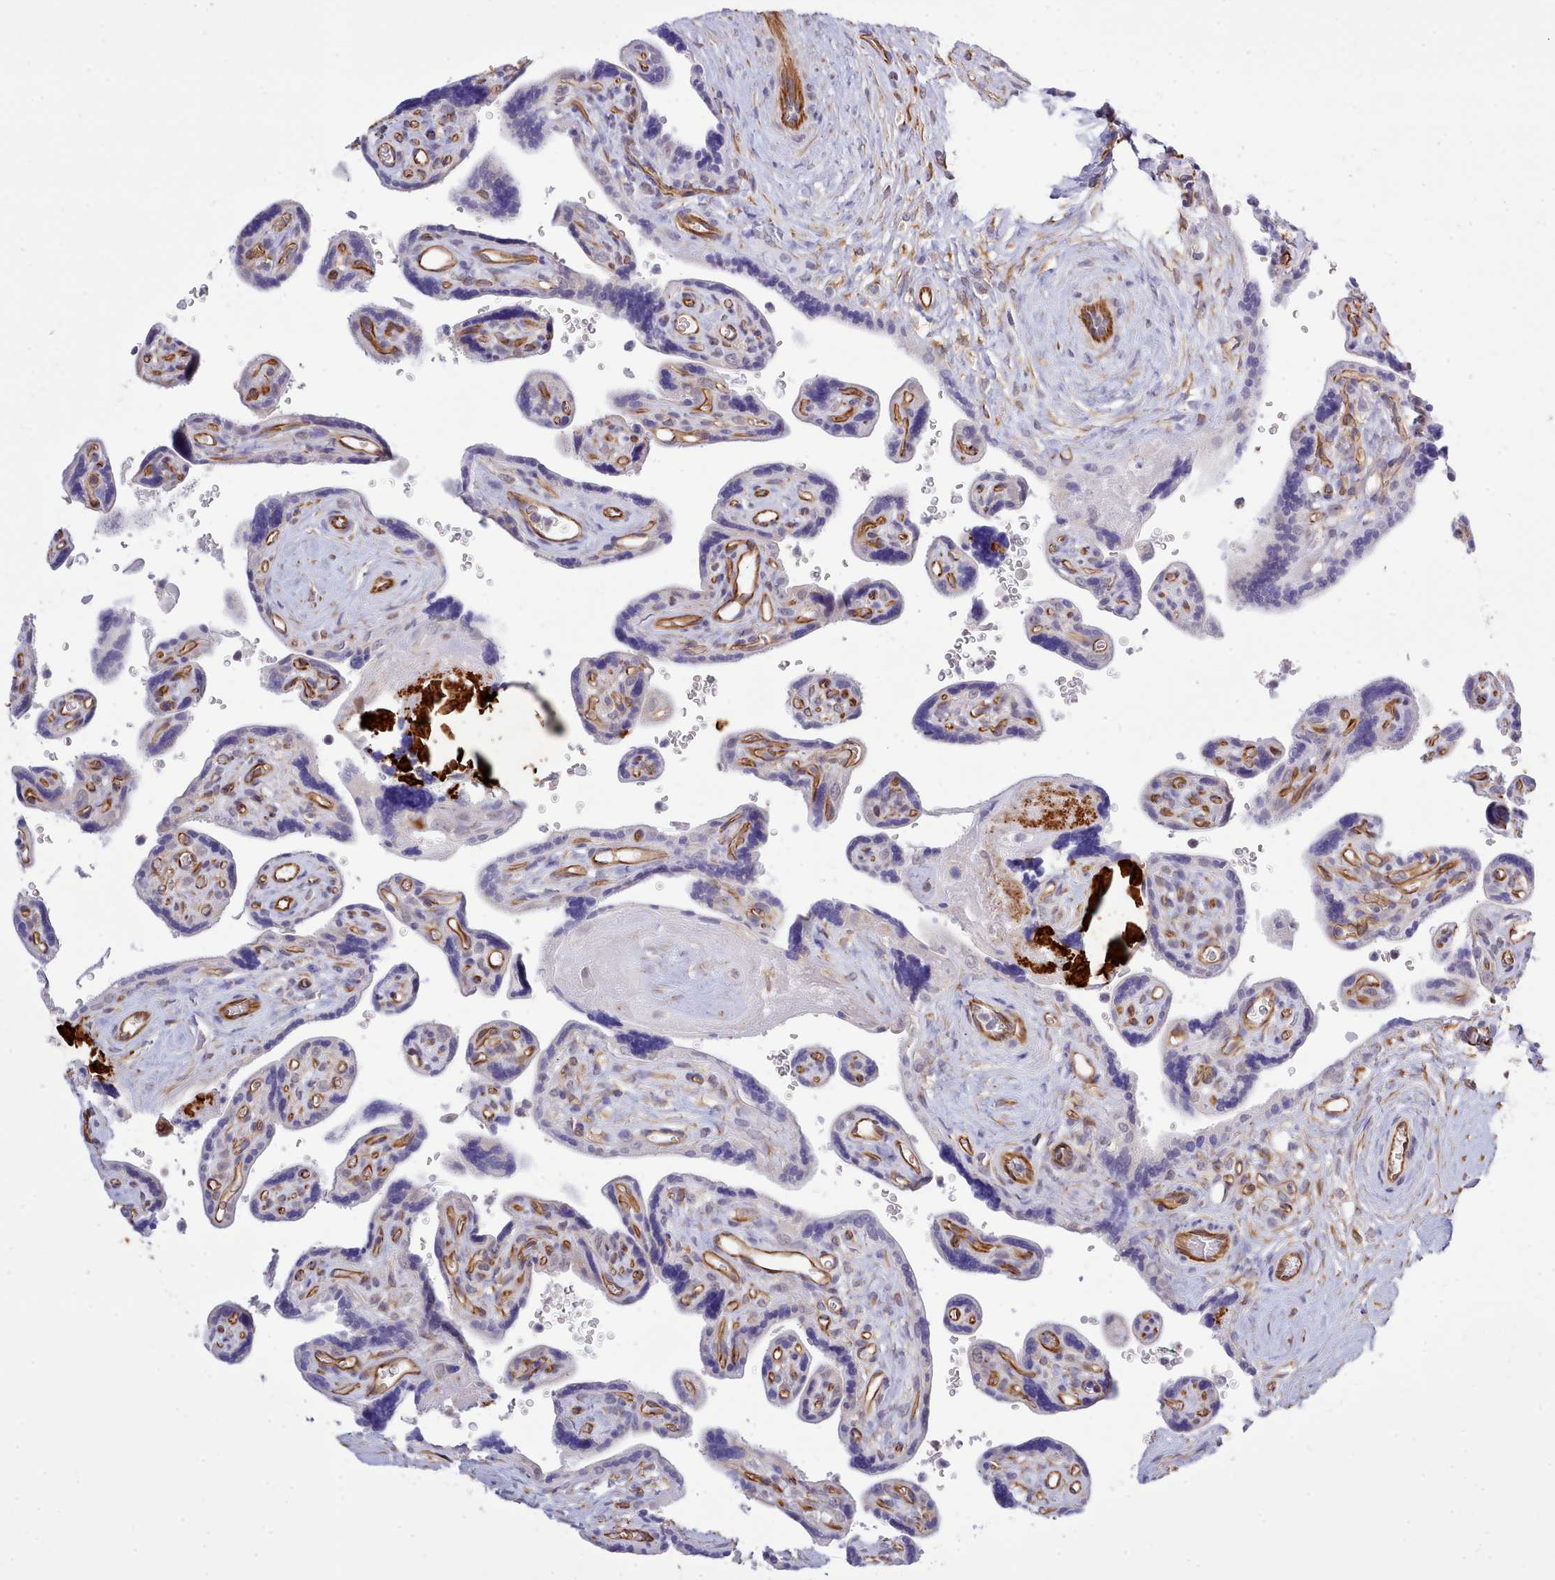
{"staining": {"intensity": "negative", "quantity": "none", "location": "none"}, "tissue": "placenta", "cell_type": "Trophoblastic cells", "image_type": "normal", "snomed": [{"axis": "morphology", "description": "Normal tissue, NOS"}, {"axis": "topography", "description": "Placenta"}], "caption": "High power microscopy histopathology image of an immunohistochemistry (IHC) photomicrograph of normal placenta, revealing no significant expression in trophoblastic cells. Nuclei are stained in blue.", "gene": "ZC3H13", "patient": {"sex": "female", "age": 39}}